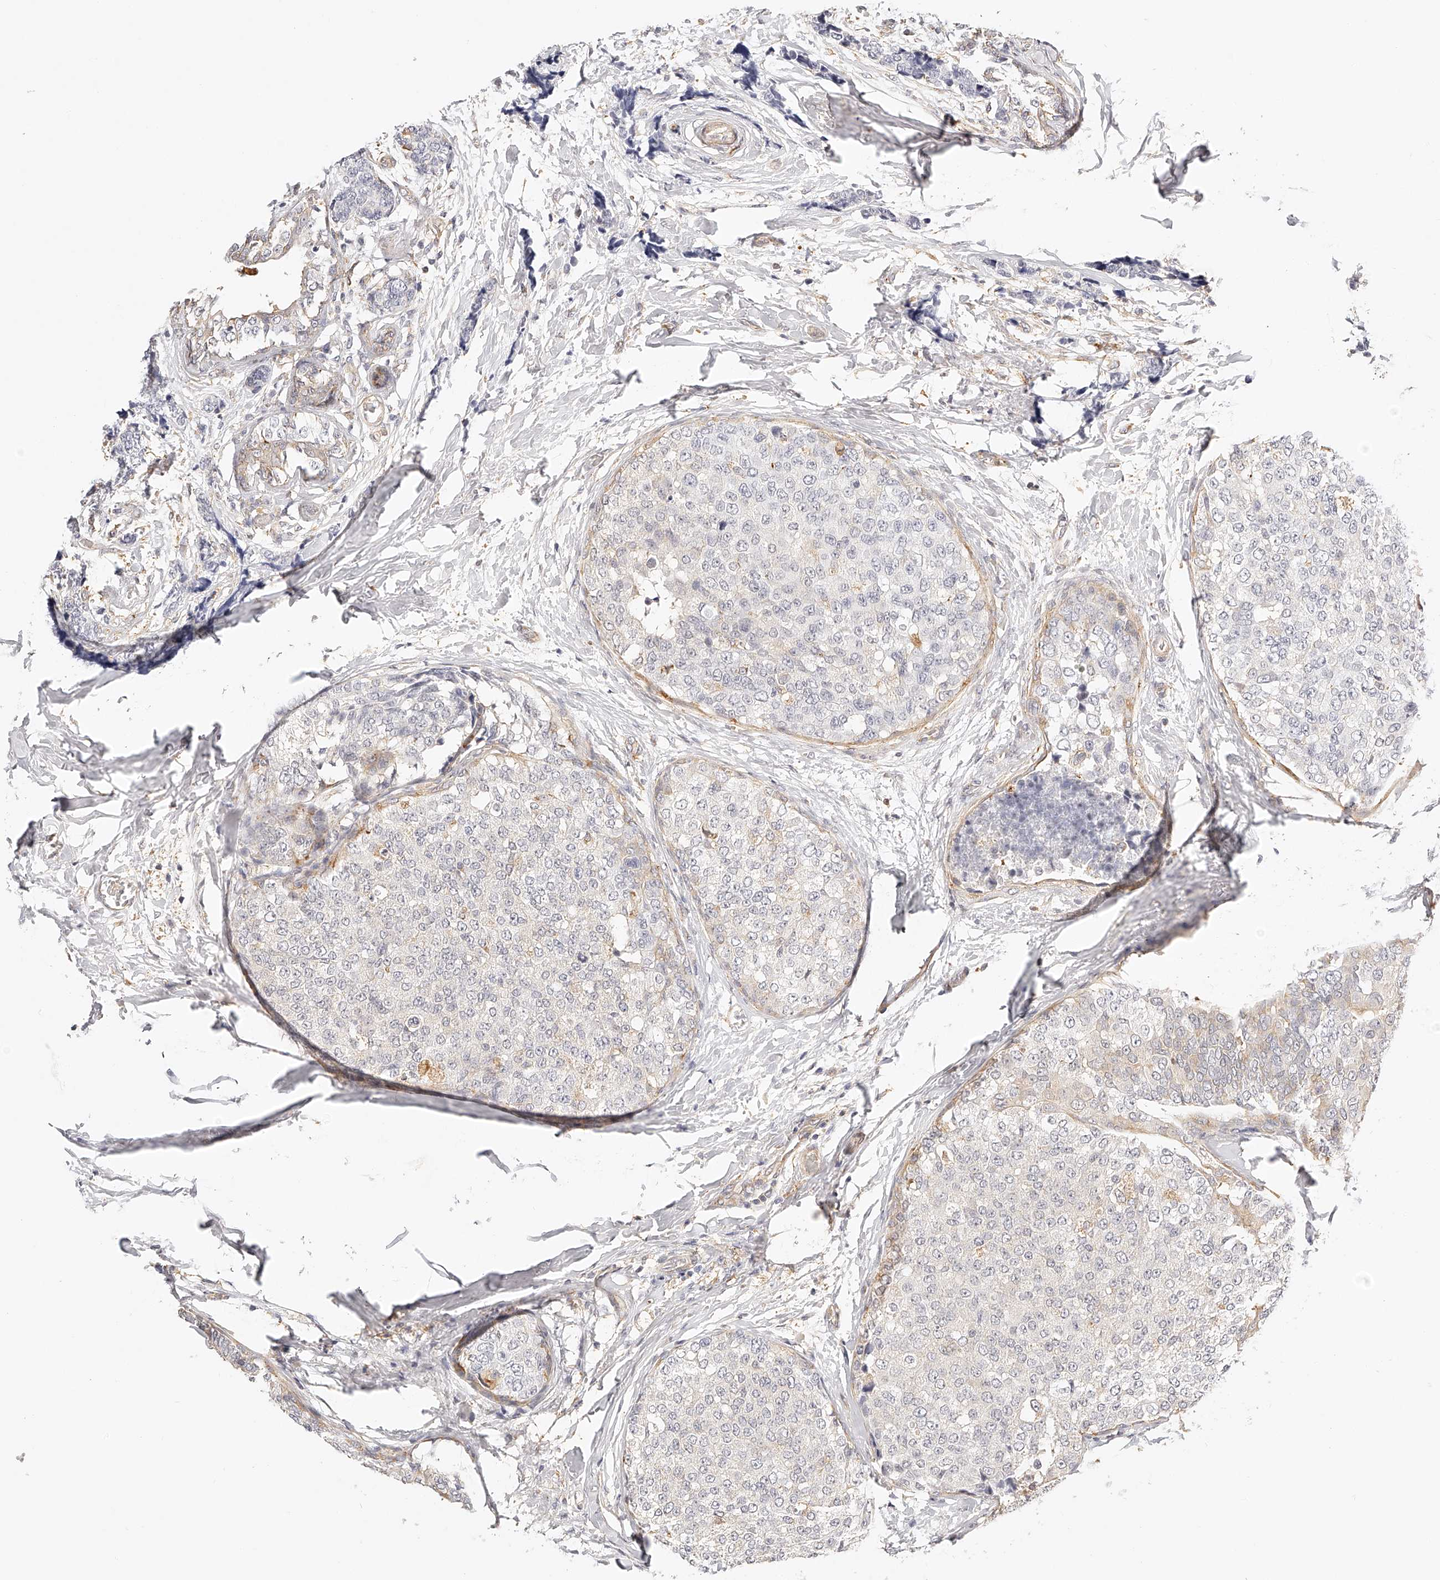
{"staining": {"intensity": "negative", "quantity": "none", "location": "none"}, "tissue": "breast cancer", "cell_type": "Tumor cells", "image_type": "cancer", "snomed": [{"axis": "morphology", "description": "Normal tissue, NOS"}, {"axis": "morphology", "description": "Duct carcinoma"}, {"axis": "topography", "description": "Breast"}], "caption": "Immunohistochemistry (IHC) of breast infiltrating ductal carcinoma demonstrates no expression in tumor cells.", "gene": "SYNC", "patient": {"sex": "female", "age": 43}}